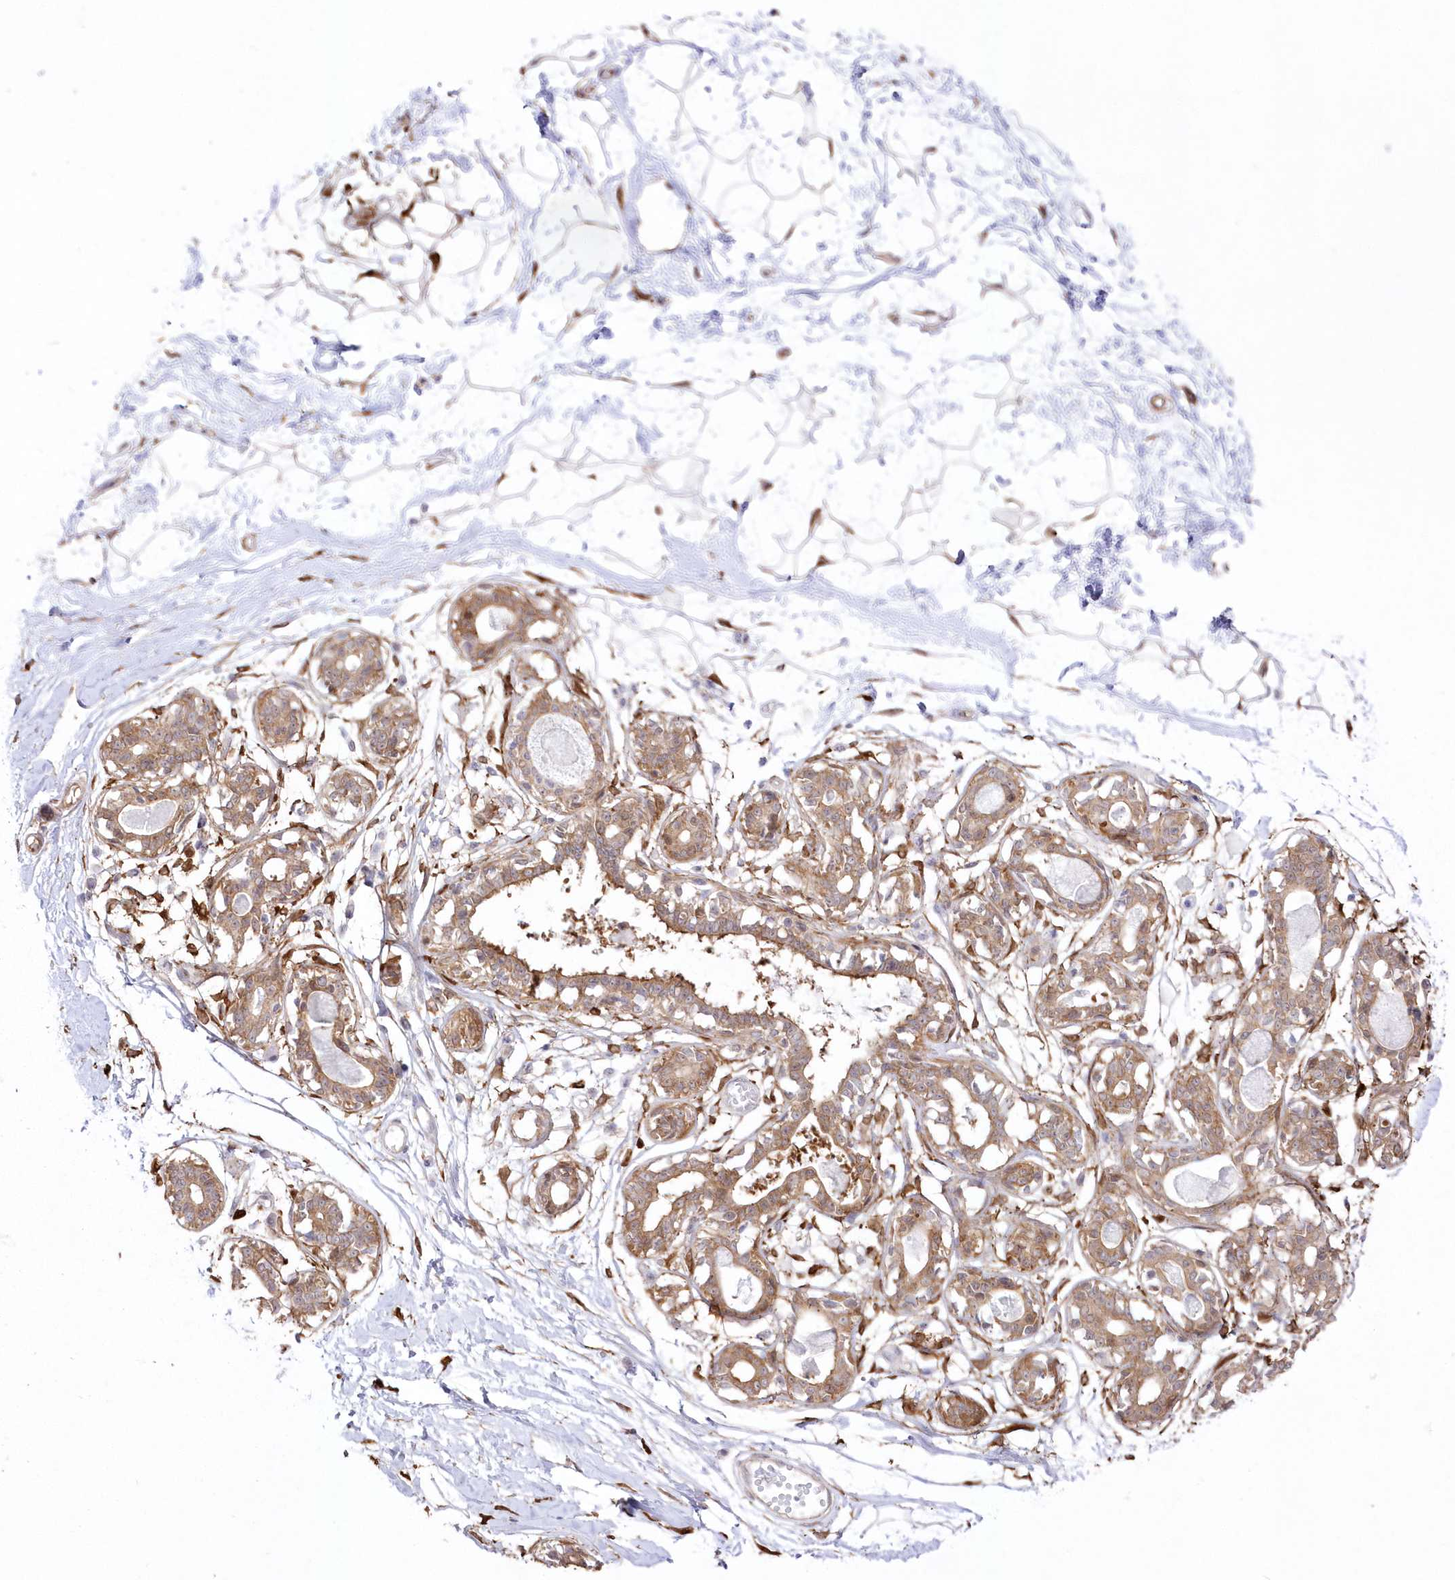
{"staining": {"intensity": "negative", "quantity": "none", "location": "none"}, "tissue": "breast", "cell_type": "Adipocytes", "image_type": "normal", "snomed": [{"axis": "morphology", "description": "Normal tissue, NOS"}, {"axis": "topography", "description": "Breast"}], "caption": "The photomicrograph shows no staining of adipocytes in unremarkable breast.", "gene": "SH3PXD2B", "patient": {"sex": "female", "age": 45}}